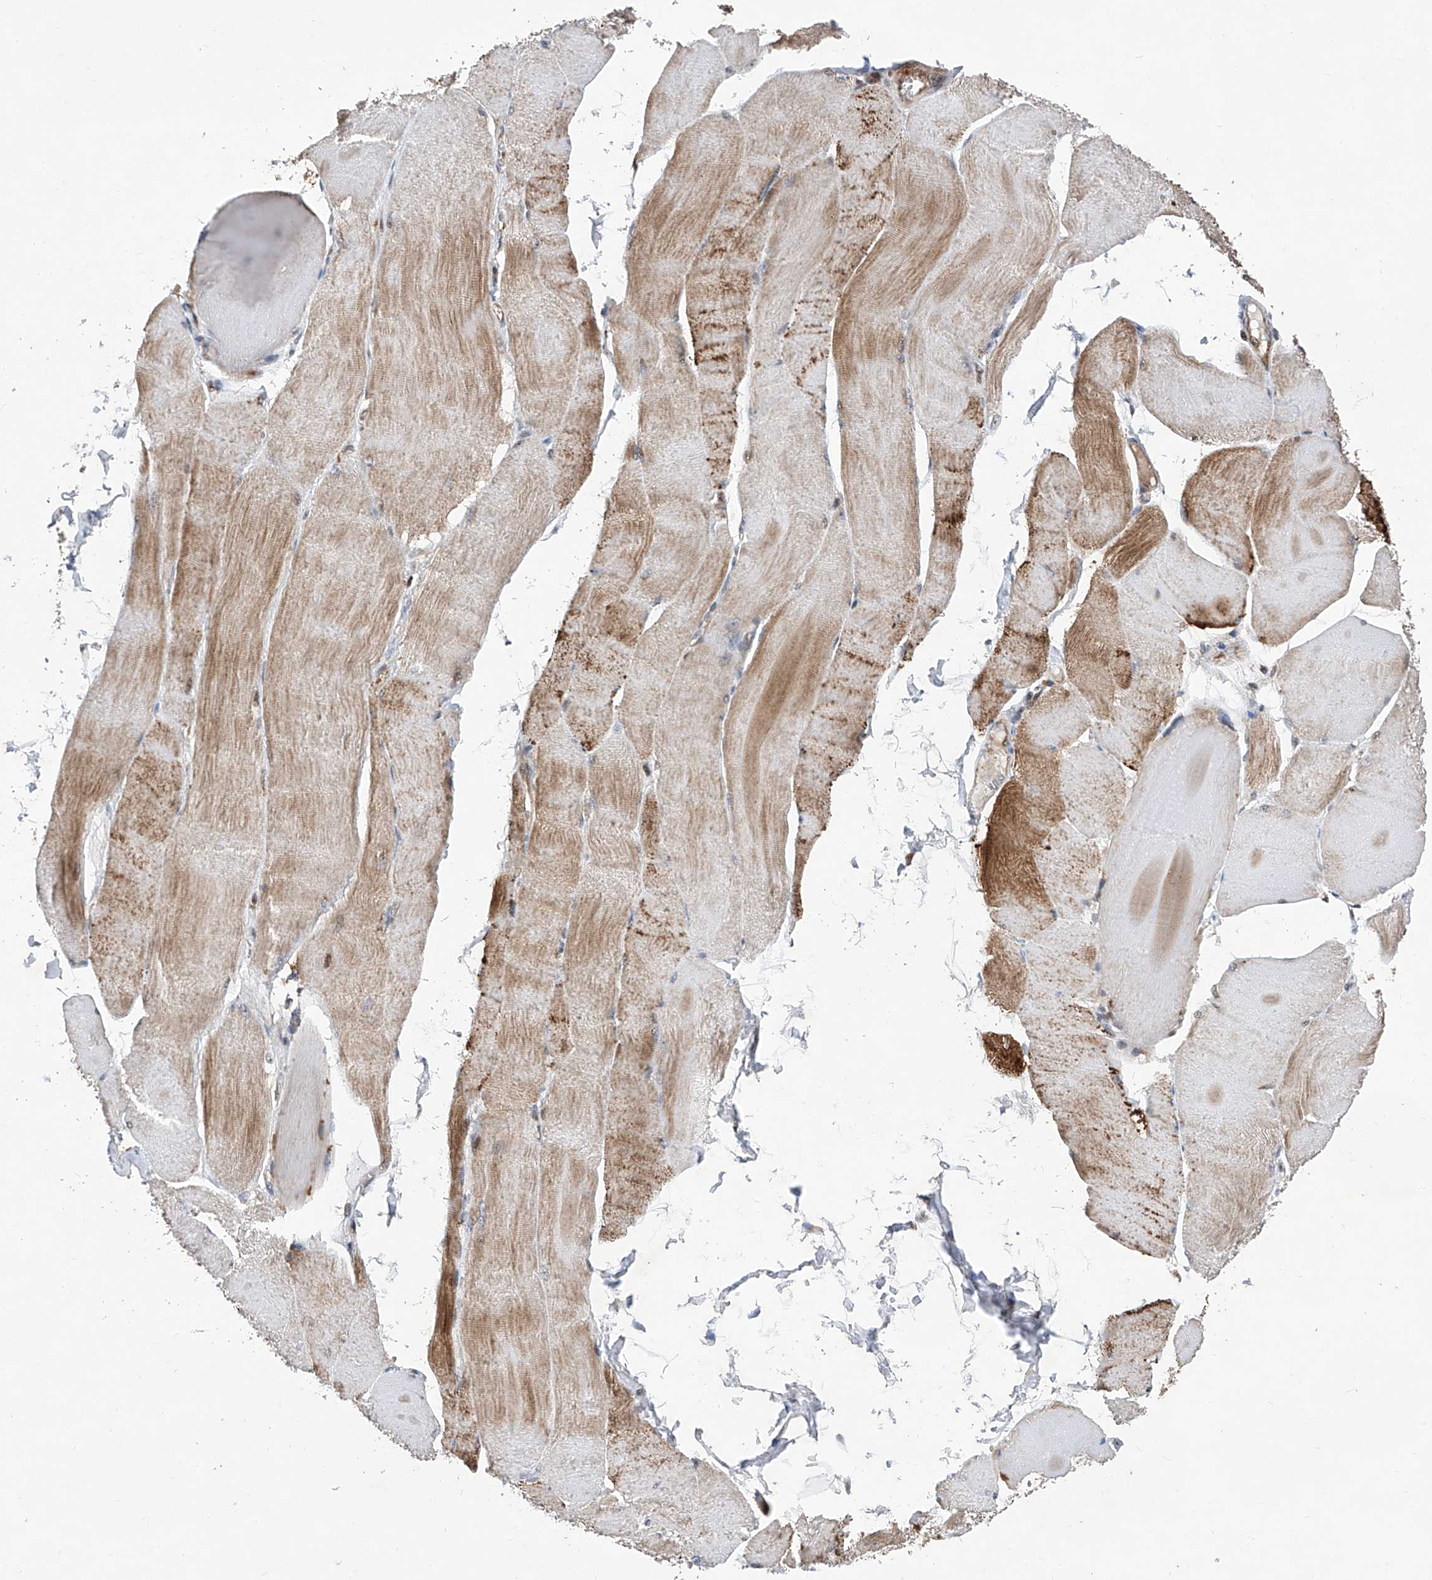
{"staining": {"intensity": "moderate", "quantity": "25%-75%", "location": "cytoplasmic/membranous"}, "tissue": "skeletal muscle", "cell_type": "Myocytes", "image_type": "normal", "snomed": [{"axis": "morphology", "description": "Normal tissue, NOS"}, {"axis": "morphology", "description": "Basal cell carcinoma"}, {"axis": "topography", "description": "Skeletal muscle"}], "caption": "Skeletal muscle stained with a brown dye shows moderate cytoplasmic/membranous positive staining in approximately 25%-75% of myocytes.", "gene": "FARP2", "patient": {"sex": "female", "age": 64}}